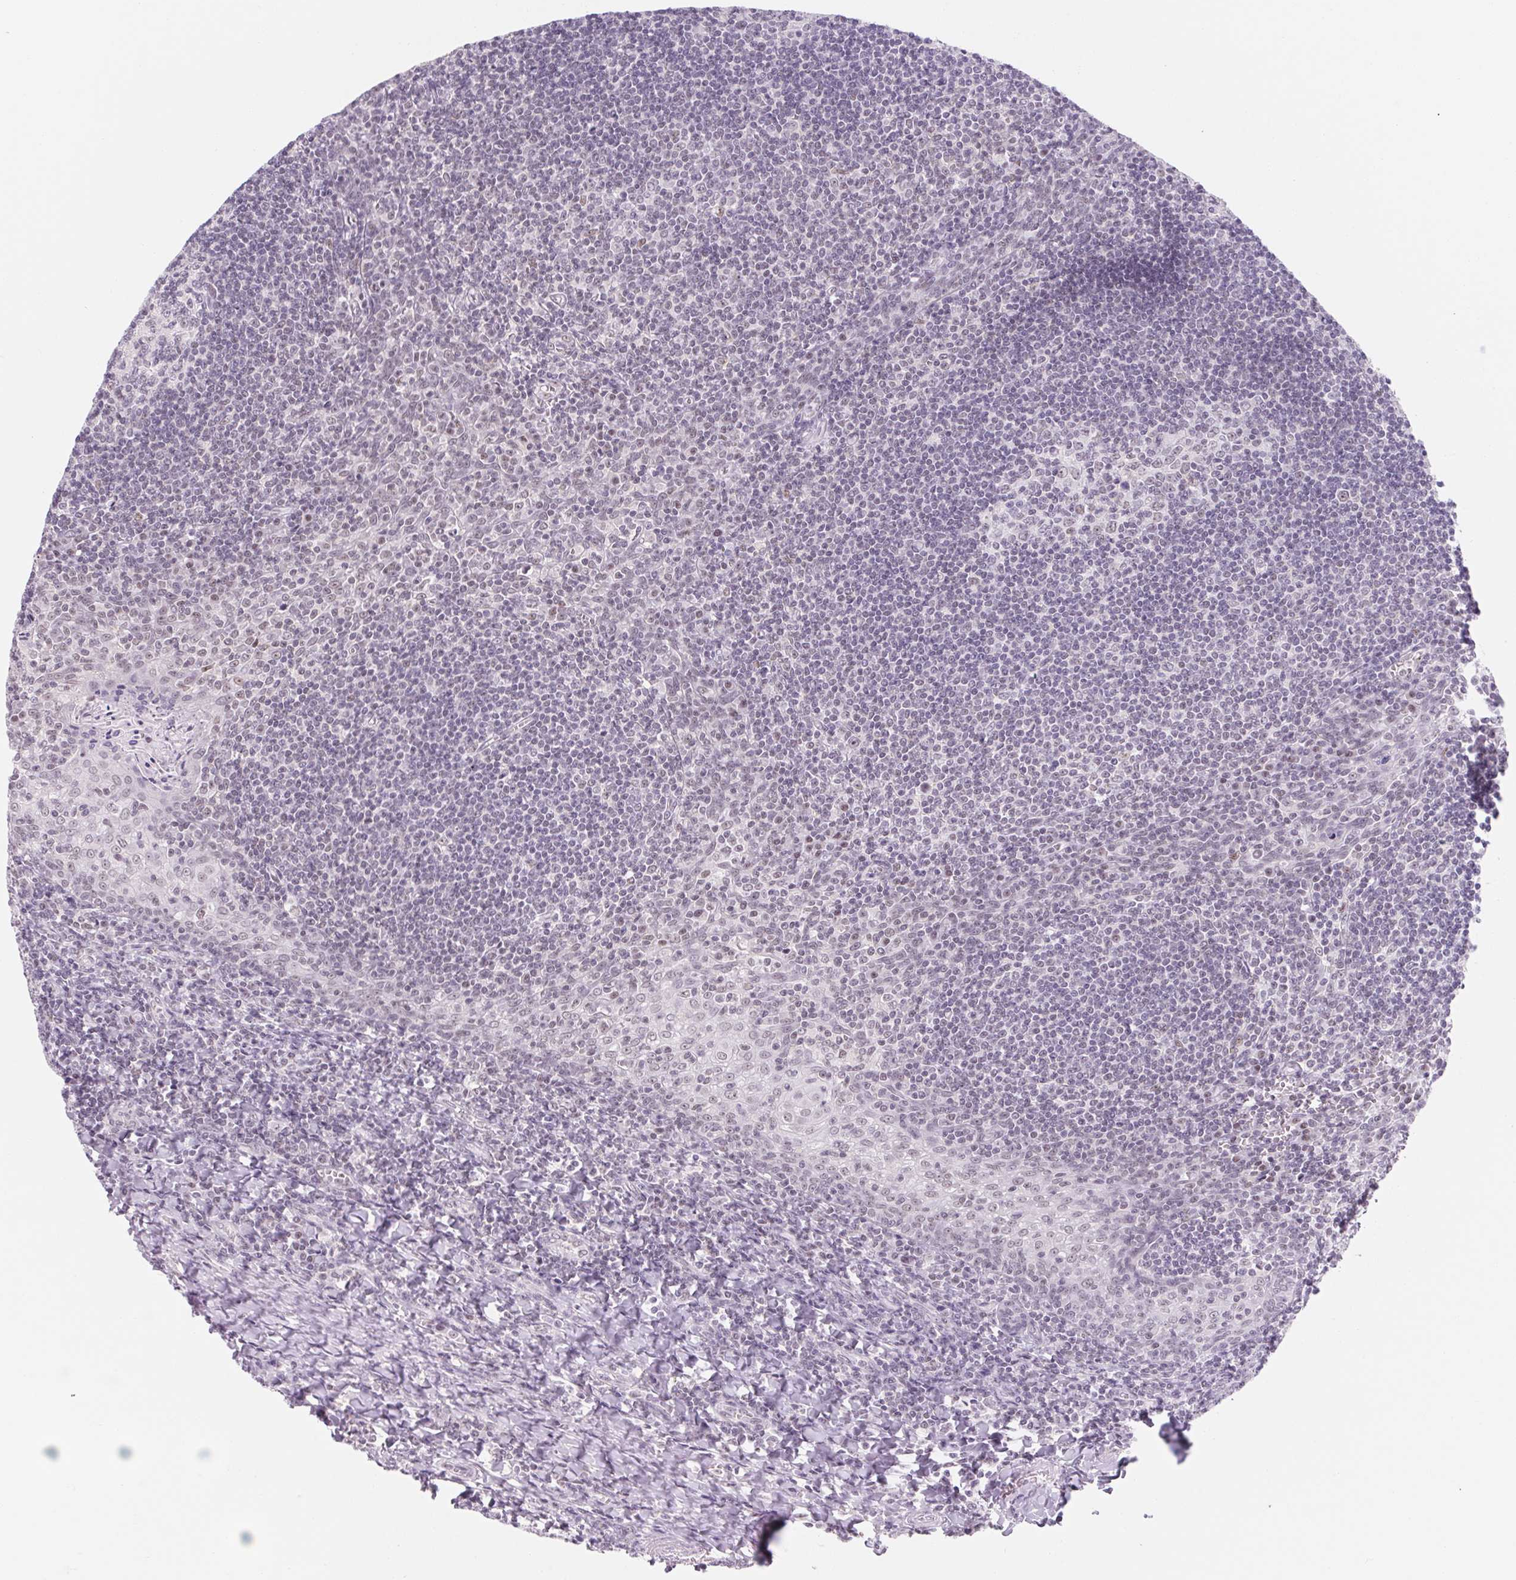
{"staining": {"intensity": "moderate", "quantity": "<25%", "location": "nuclear"}, "tissue": "tonsil", "cell_type": "Germinal center cells", "image_type": "normal", "snomed": [{"axis": "morphology", "description": "Normal tissue, NOS"}, {"axis": "morphology", "description": "Inflammation, NOS"}, {"axis": "topography", "description": "Tonsil"}], "caption": "High-magnification brightfield microscopy of unremarkable tonsil stained with DAB (3,3'-diaminobenzidine) (brown) and counterstained with hematoxylin (blue). germinal center cells exhibit moderate nuclear staining is seen in approximately<25% of cells.", "gene": "ZIC4", "patient": {"sex": "female", "age": 31}}